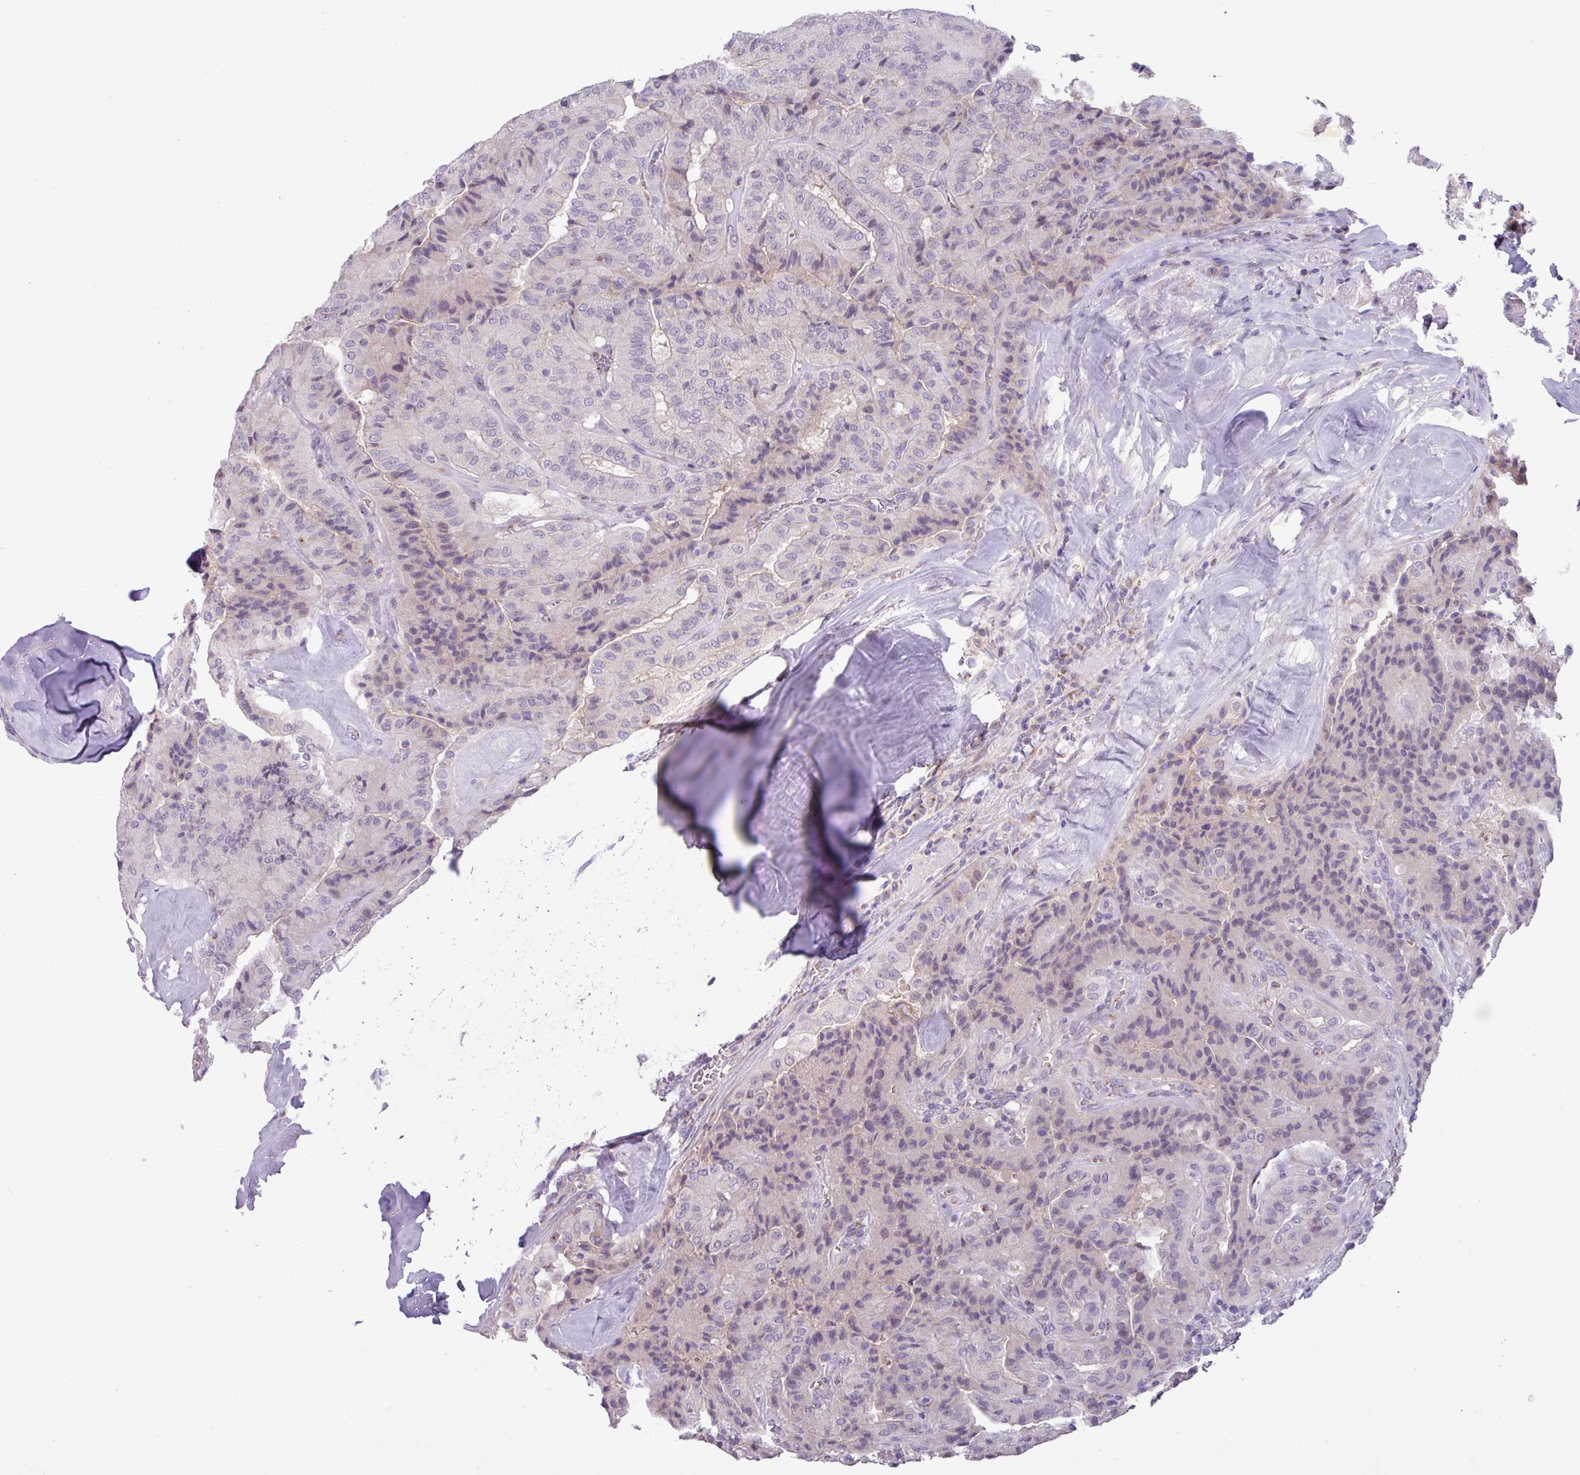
{"staining": {"intensity": "negative", "quantity": "none", "location": "none"}, "tissue": "thyroid cancer", "cell_type": "Tumor cells", "image_type": "cancer", "snomed": [{"axis": "morphology", "description": "Normal tissue, NOS"}, {"axis": "morphology", "description": "Papillary adenocarcinoma, NOS"}, {"axis": "topography", "description": "Thyroid gland"}], "caption": "Photomicrograph shows no protein positivity in tumor cells of thyroid cancer (papillary adenocarcinoma) tissue.", "gene": "STIMATE", "patient": {"sex": "female", "age": 59}}